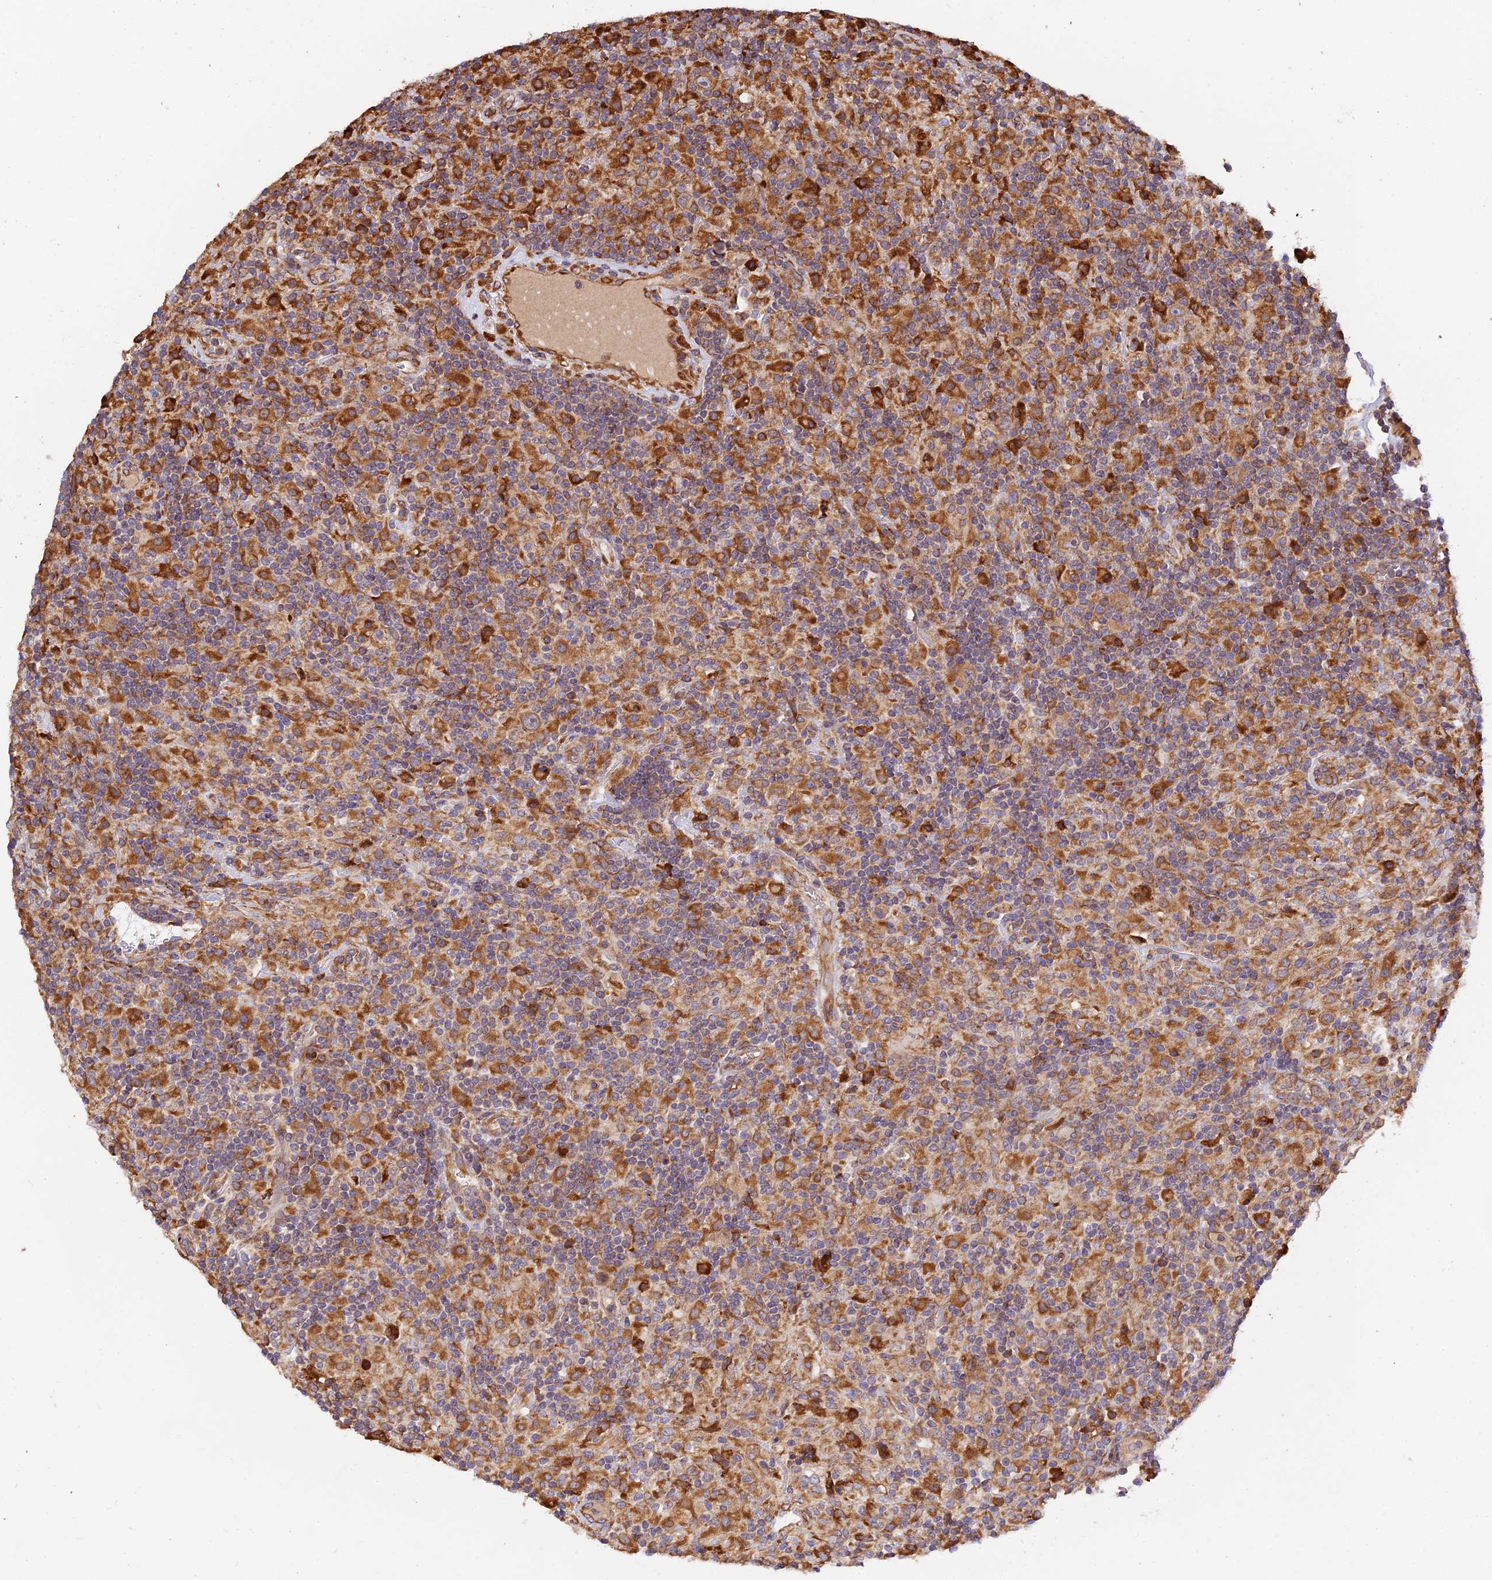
{"staining": {"intensity": "moderate", "quantity": ">75%", "location": "cytoplasmic/membranous"}, "tissue": "lymphoma", "cell_type": "Tumor cells", "image_type": "cancer", "snomed": [{"axis": "morphology", "description": "Hodgkin's disease, NOS"}, {"axis": "topography", "description": "Lymph node"}], "caption": "DAB immunohistochemical staining of human Hodgkin's disease exhibits moderate cytoplasmic/membranous protein staining in approximately >75% of tumor cells. The staining is performed using DAB brown chromogen to label protein expression. The nuclei are counter-stained blue using hematoxylin.", "gene": "RPL5", "patient": {"sex": "male", "age": 70}}